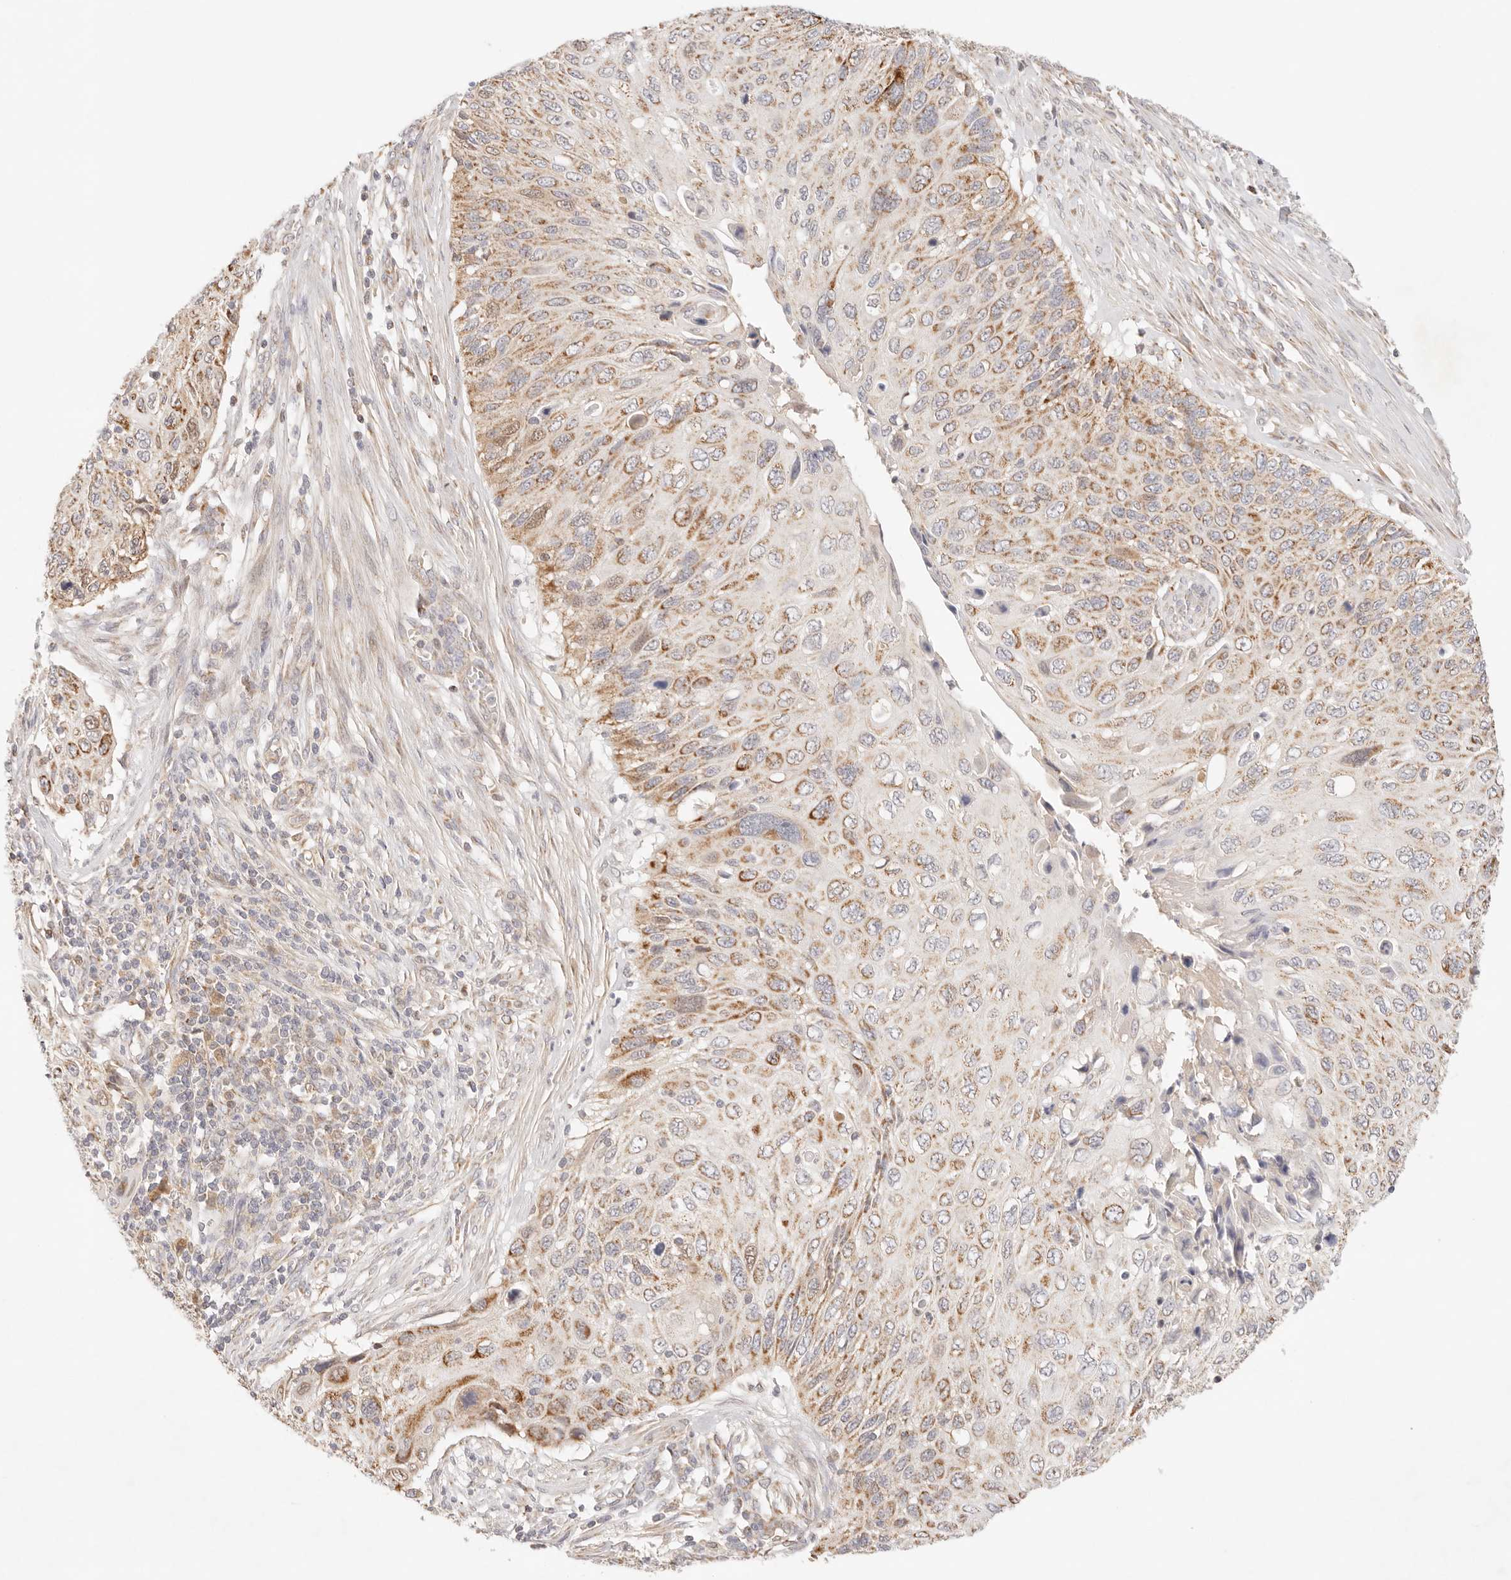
{"staining": {"intensity": "moderate", "quantity": ">75%", "location": "cytoplasmic/membranous"}, "tissue": "cervical cancer", "cell_type": "Tumor cells", "image_type": "cancer", "snomed": [{"axis": "morphology", "description": "Squamous cell carcinoma, NOS"}, {"axis": "topography", "description": "Cervix"}], "caption": "The micrograph demonstrates staining of squamous cell carcinoma (cervical), revealing moderate cytoplasmic/membranous protein staining (brown color) within tumor cells.", "gene": "COA6", "patient": {"sex": "female", "age": 70}}